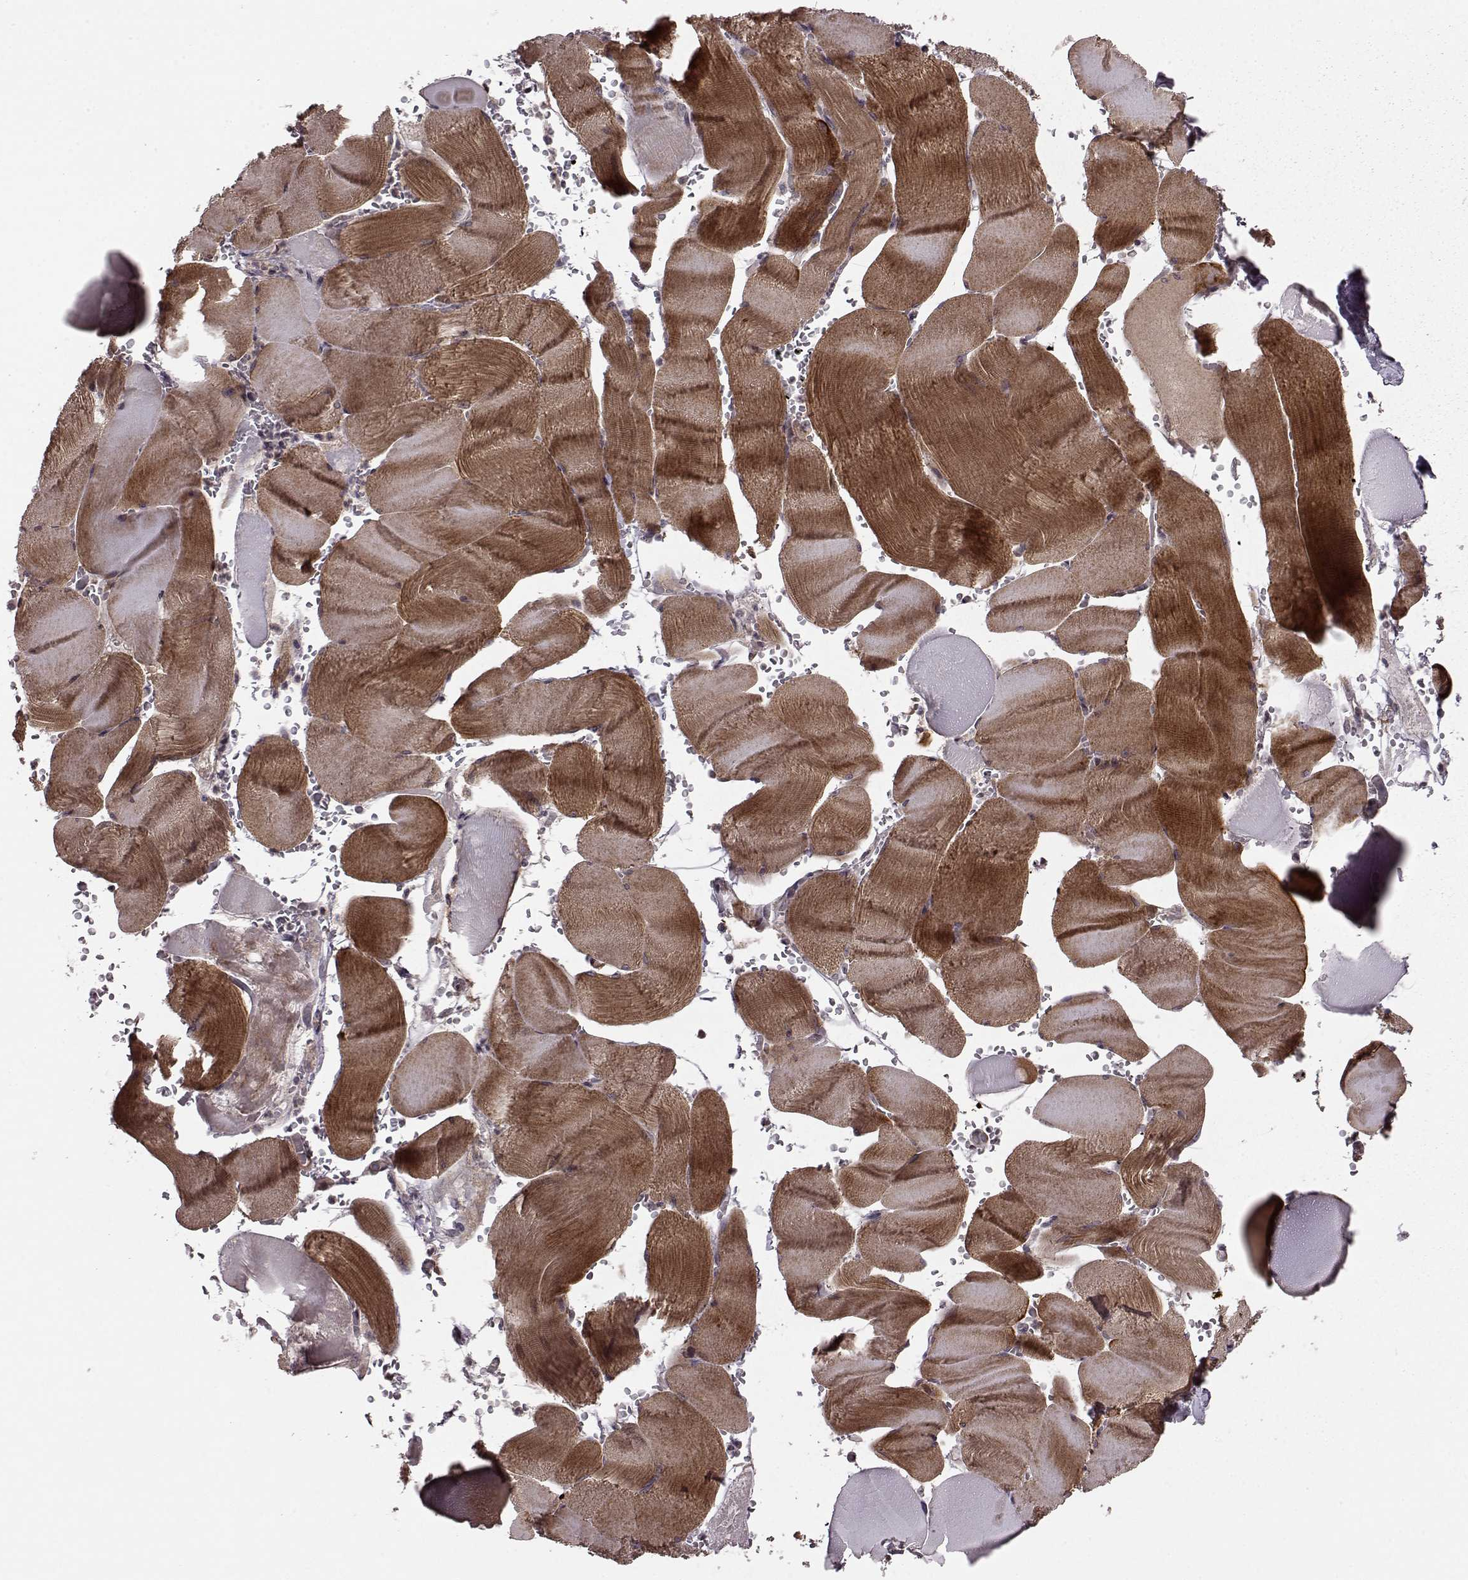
{"staining": {"intensity": "strong", "quantity": ">75%", "location": "cytoplasmic/membranous"}, "tissue": "skeletal muscle", "cell_type": "Myocytes", "image_type": "normal", "snomed": [{"axis": "morphology", "description": "Normal tissue, NOS"}, {"axis": "topography", "description": "Skeletal muscle"}], "caption": "Immunohistochemistry (IHC) of benign human skeletal muscle reveals high levels of strong cytoplasmic/membranous staining in approximately >75% of myocytes.", "gene": "SYNPO", "patient": {"sex": "male", "age": 56}}